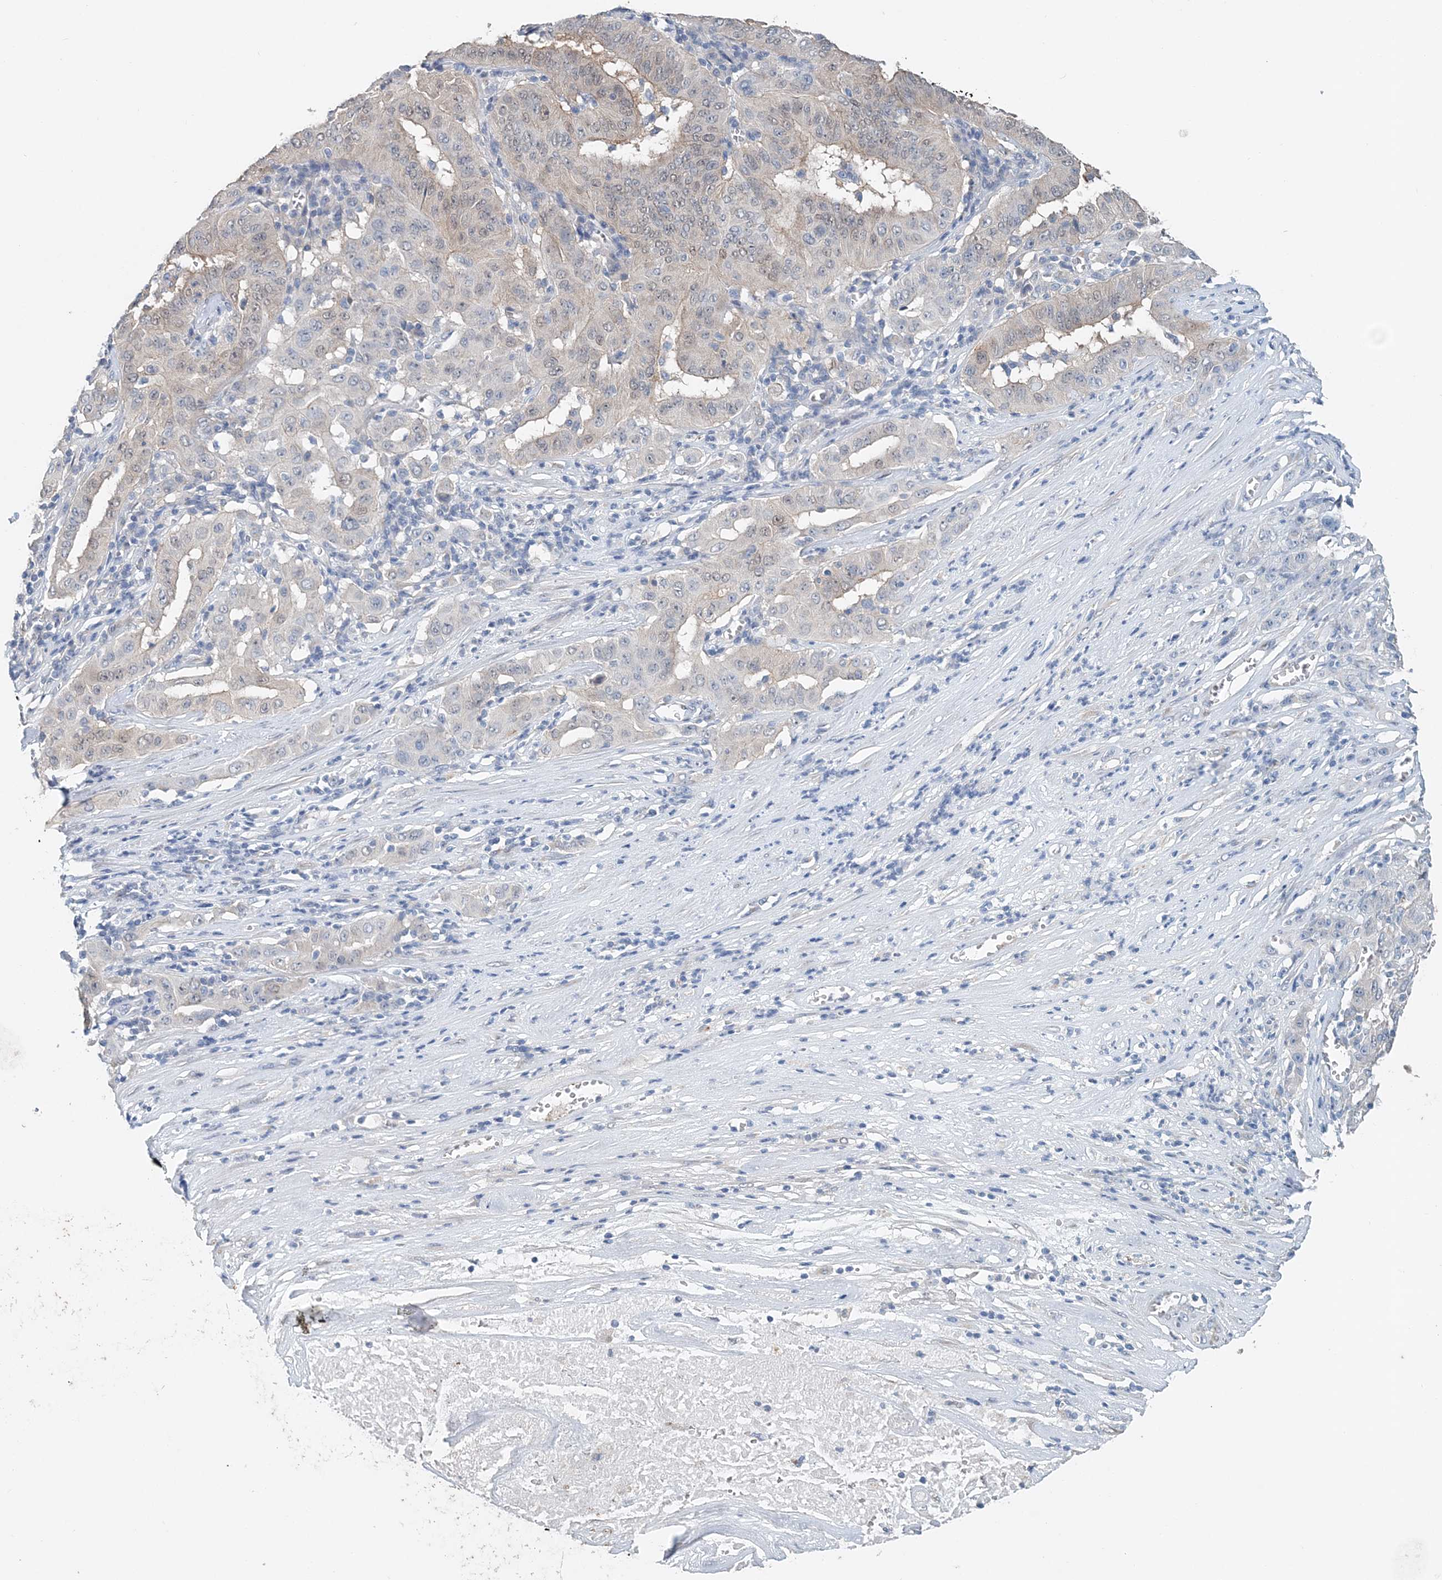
{"staining": {"intensity": "weak", "quantity": "<25%", "location": "cytoplasmic/membranous"}, "tissue": "pancreatic cancer", "cell_type": "Tumor cells", "image_type": "cancer", "snomed": [{"axis": "morphology", "description": "Adenocarcinoma, NOS"}, {"axis": "topography", "description": "Pancreas"}], "caption": "The immunohistochemistry (IHC) image has no significant staining in tumor cells of pancreatic cancer tissue.", "gene": "PFN2", "patient": {"sex": "male", "age": 63}}